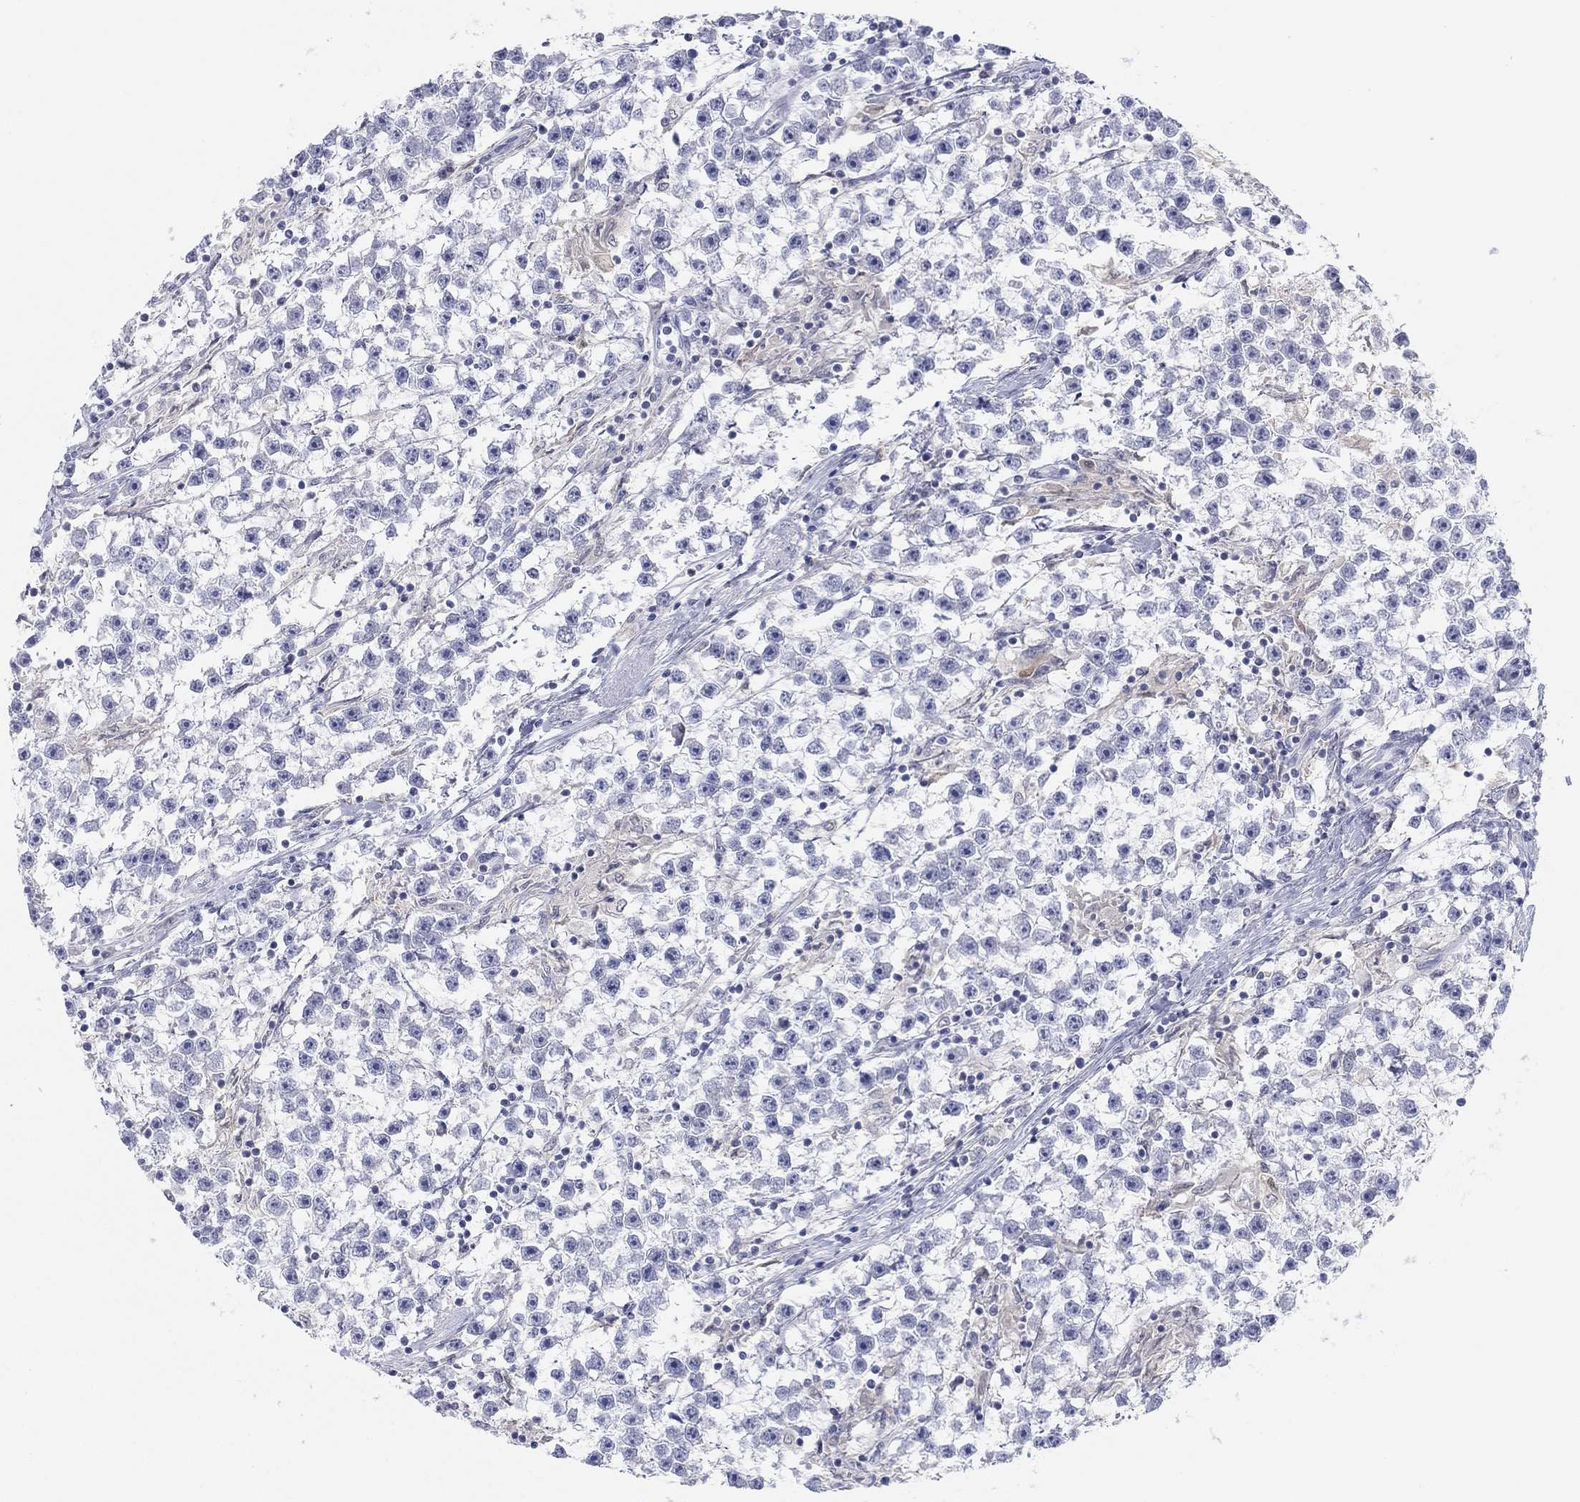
{"staining": {"intensity": "negative", "quantity": "none", "location": "none"}, "tissue": "testis cancer", "cell_type": "Tumor cells", "image_type": "cancer", "snomed": [{"axis": "morphology", "description": "Seminoma, NOS"}, {"axis": "topography", "description": "Testis"}], "caption": "The immunohistochemistry (IHC) micrograph has no significant positivity in tumor cells of testis cancer tissue. The staining was performed using DAB (3,3'-diaminobenzidine) to visualize the protein expression in brown, while the nuclei were stained in blue with hematoxylin (Magnification: 20x).", "gene": "PDXK", "patient": {"sex": "male", "age": 59}}